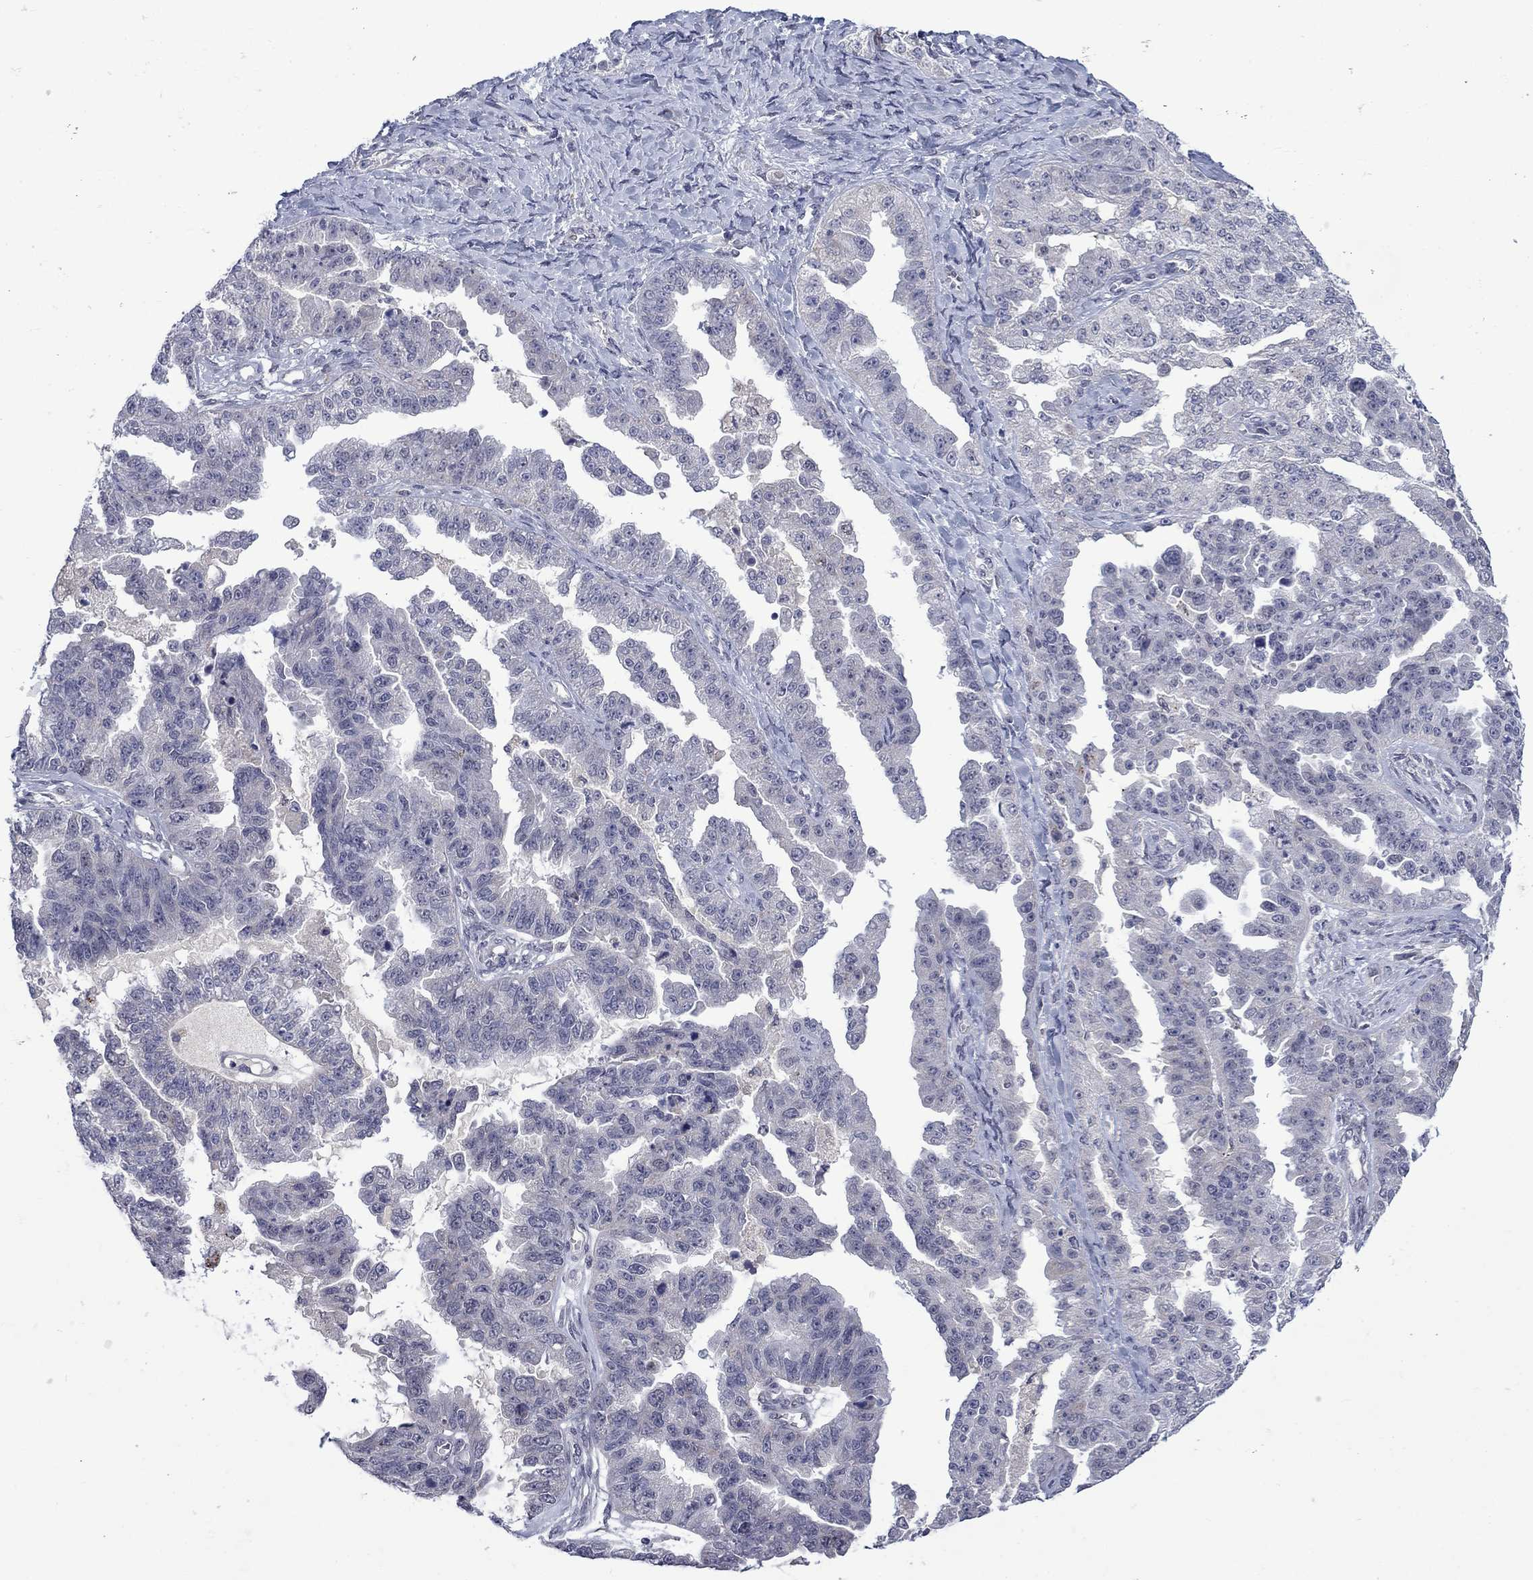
{"staining": {"intensity": "negative", "quantity": "none", "location": "none"}, "tissue": "ovarian cancer", "cell_type": "Tumor cells", "image_type": "cancer", "snomed": [{"axis": "morphology", "description": "Cystadenocarcinoma, serous, NOS"}, {"axis": "topography", "description": "Ovary"}], "caption": "Protein analysis of serous cystadenocarcinoma (ovarian) demonstrates no significant expression in tumor cells.", "gene": "KCNJ16", "patient": {"sex": "female", "age": 58}}